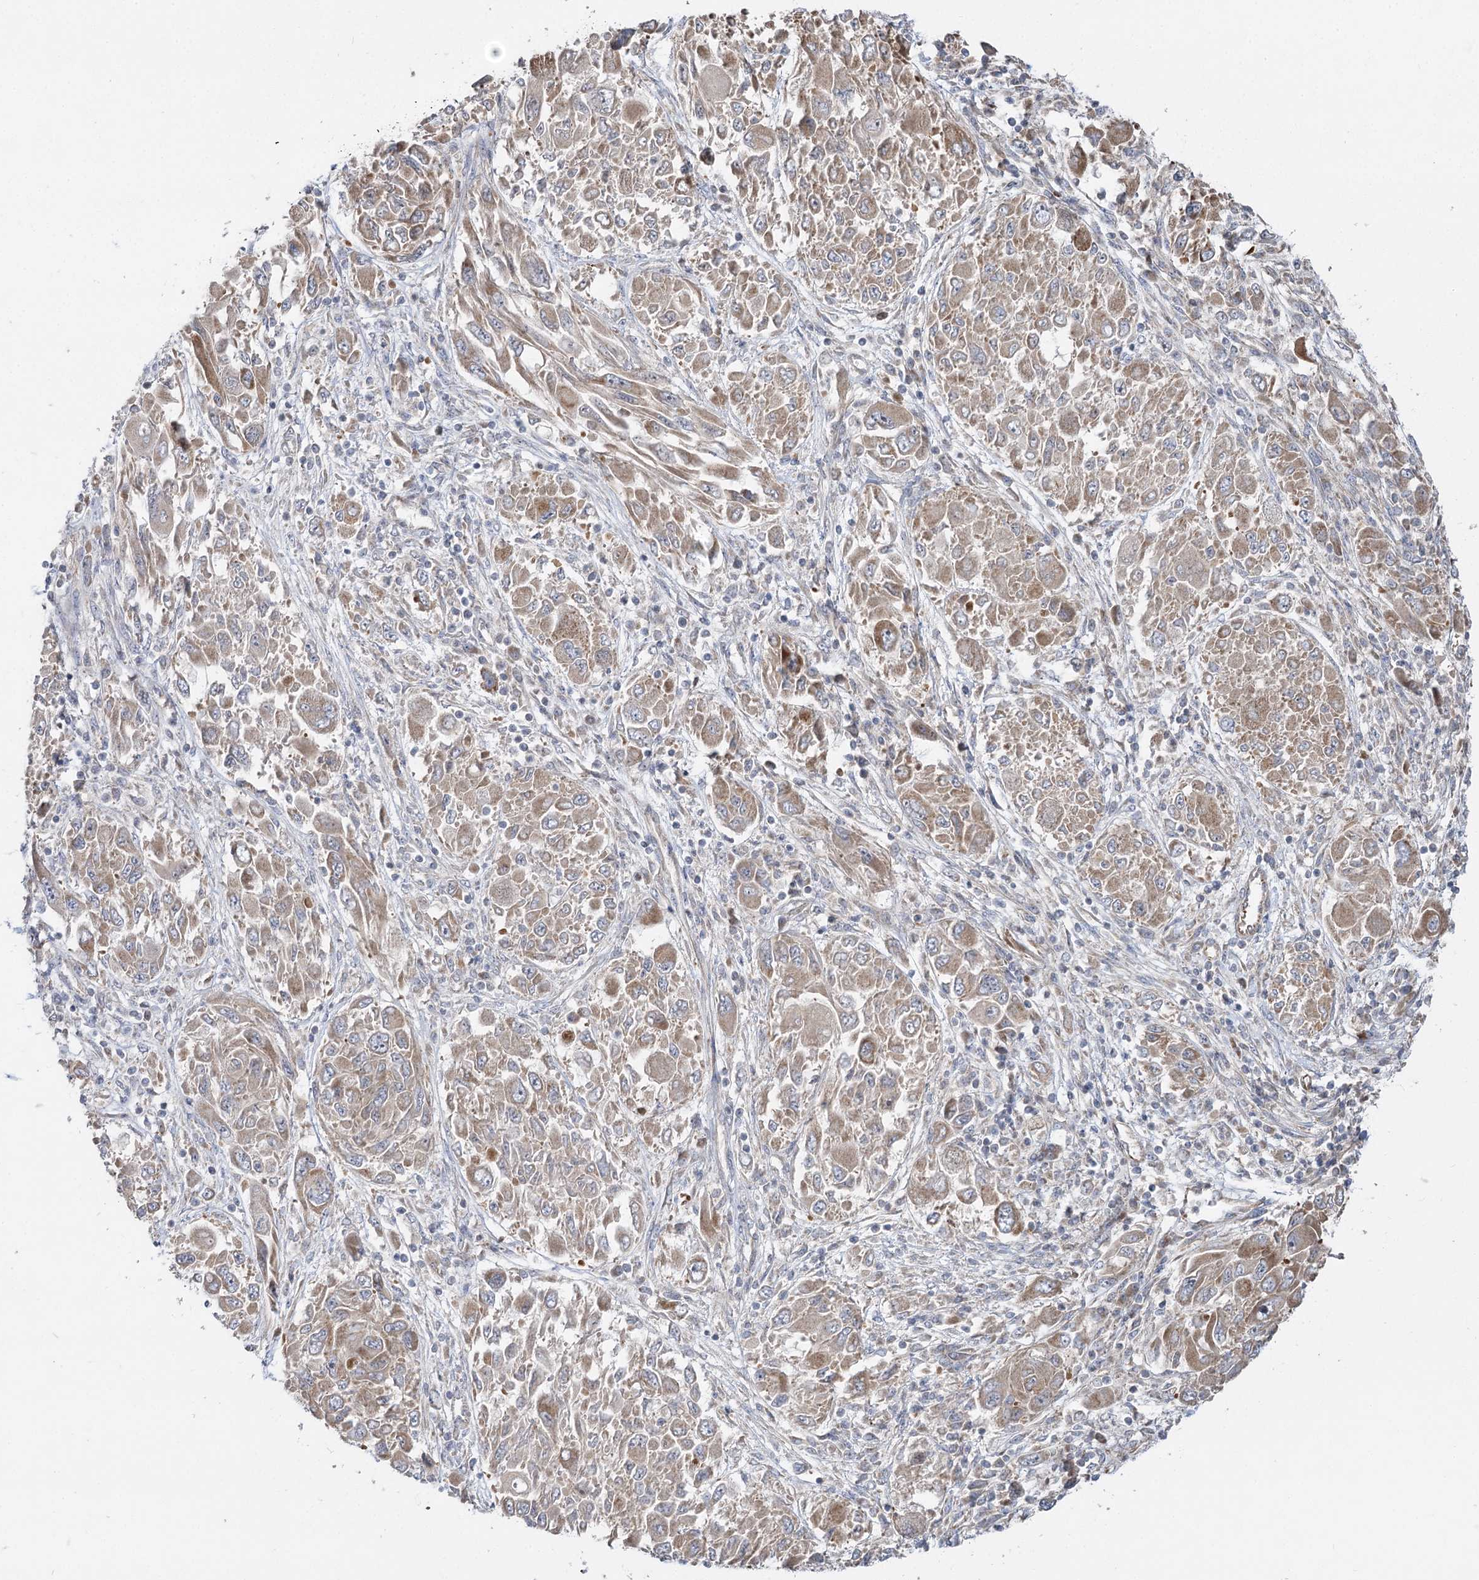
{"staining": {"intensity": "moderate", "quantity": ">75%", "location": "cytoplasmic/membranous"}, "tissue": "melanoma", "cell_type": "Tumor cells", "image_type": "cancer", "snomed": [{"axis": "morphology", "description": "Malignant melanoma, NOS"}, {"axis": "topography", "description": "Skin"}], "caption": "DAB immunohistochemical staining of human melanoma displays moderate cytoplasmic/membranous protein positivity in approximately >75% of tumor cells.", "gene": "KIAA0825", "patient": {"sex": "female", "age": 91}}